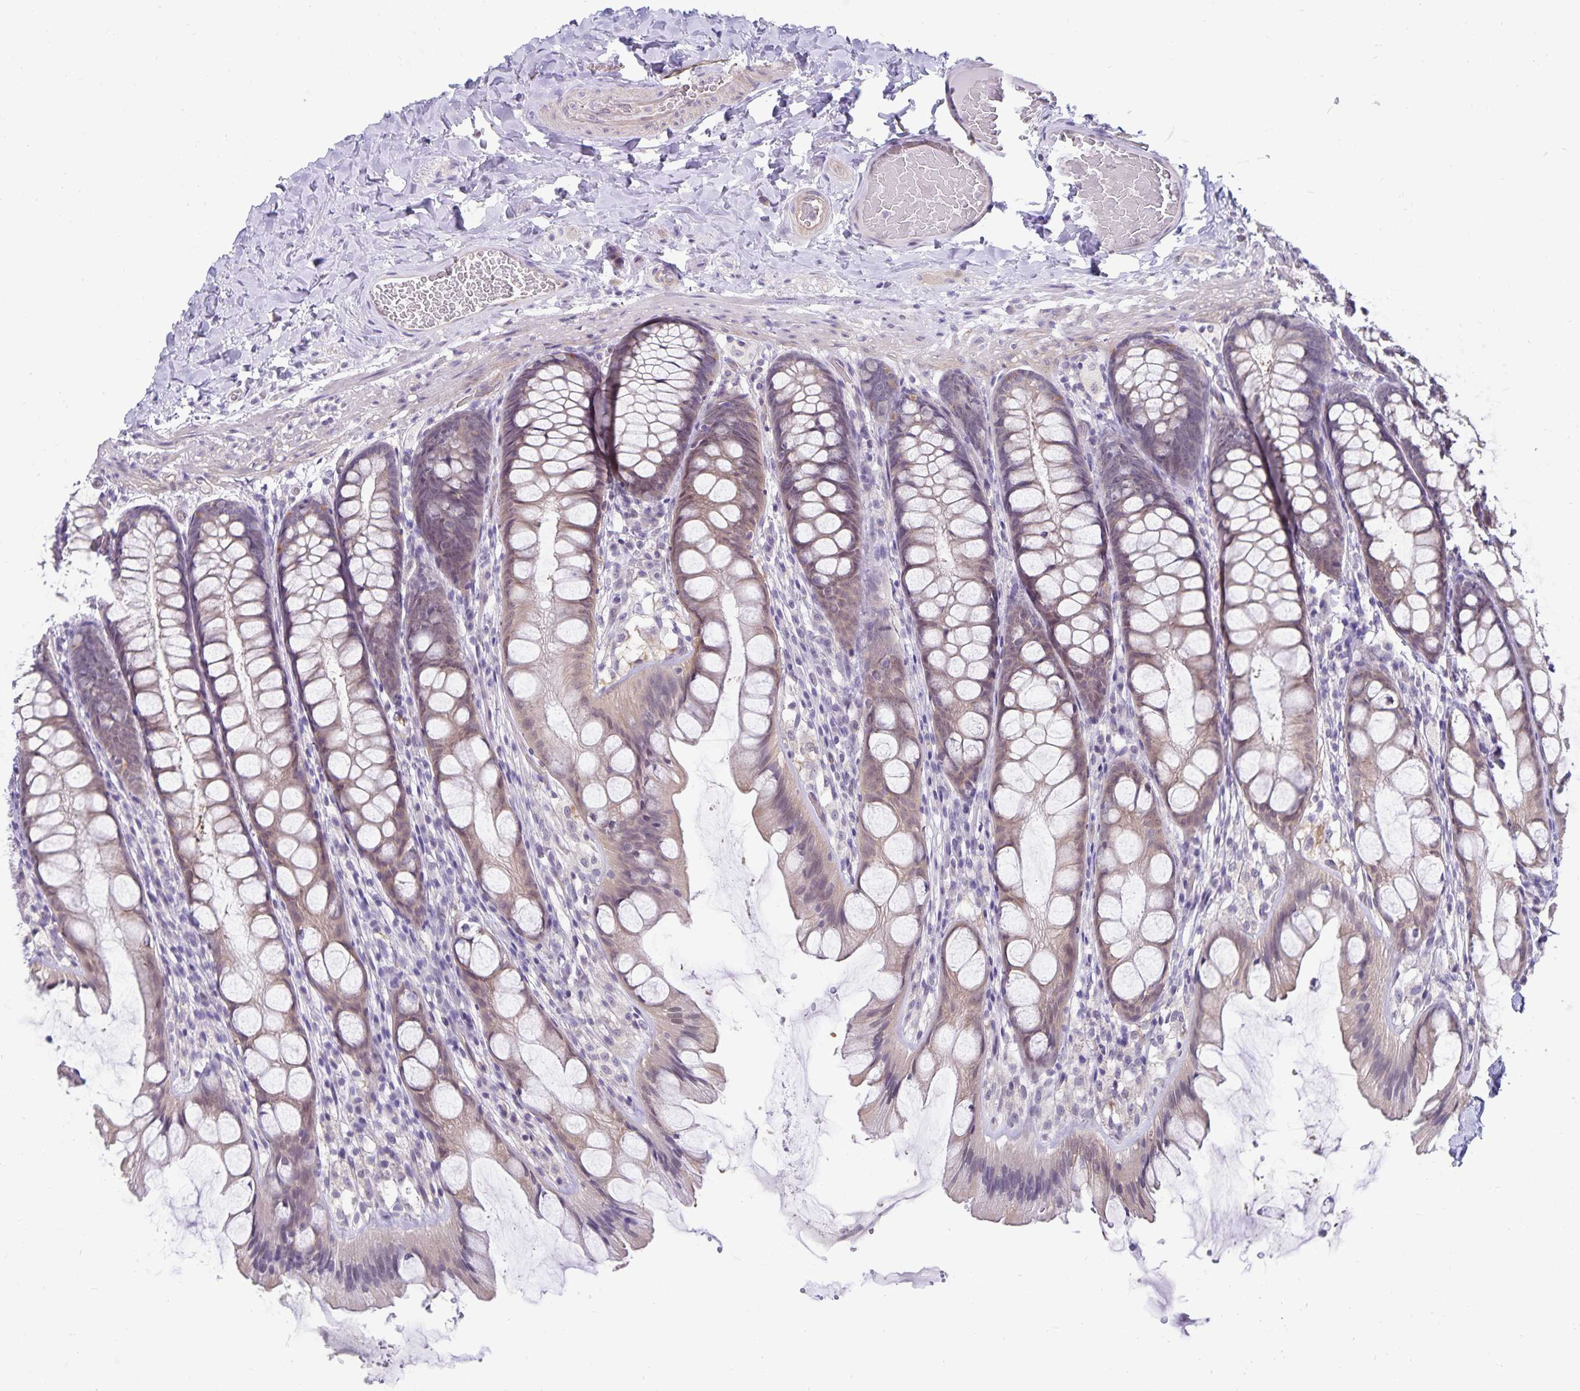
{"staining": {"intensity": "negative", "quantity": "none", "location": "none"}, "tissue": "colon", "cell_type": "Endothelial cells", "image_type": "normal", "snomed": [{"axis": "morphology", "description": "Normal tissue, NOS"}, {"axis": "topography", "description": "Colon"}], "caption": "Colon was stained to show a protein in brown. There is no significant expression in endothelial cells. The staining was performed using DAB (3,3'-diaminobenzidine) to visualize the protein expression in brown, while the nuclei were stained in blue with hematoxylin (Magnification: 20x).", "gene": "CDKN2B", "patient": {"sex": "male", "age": 47}}